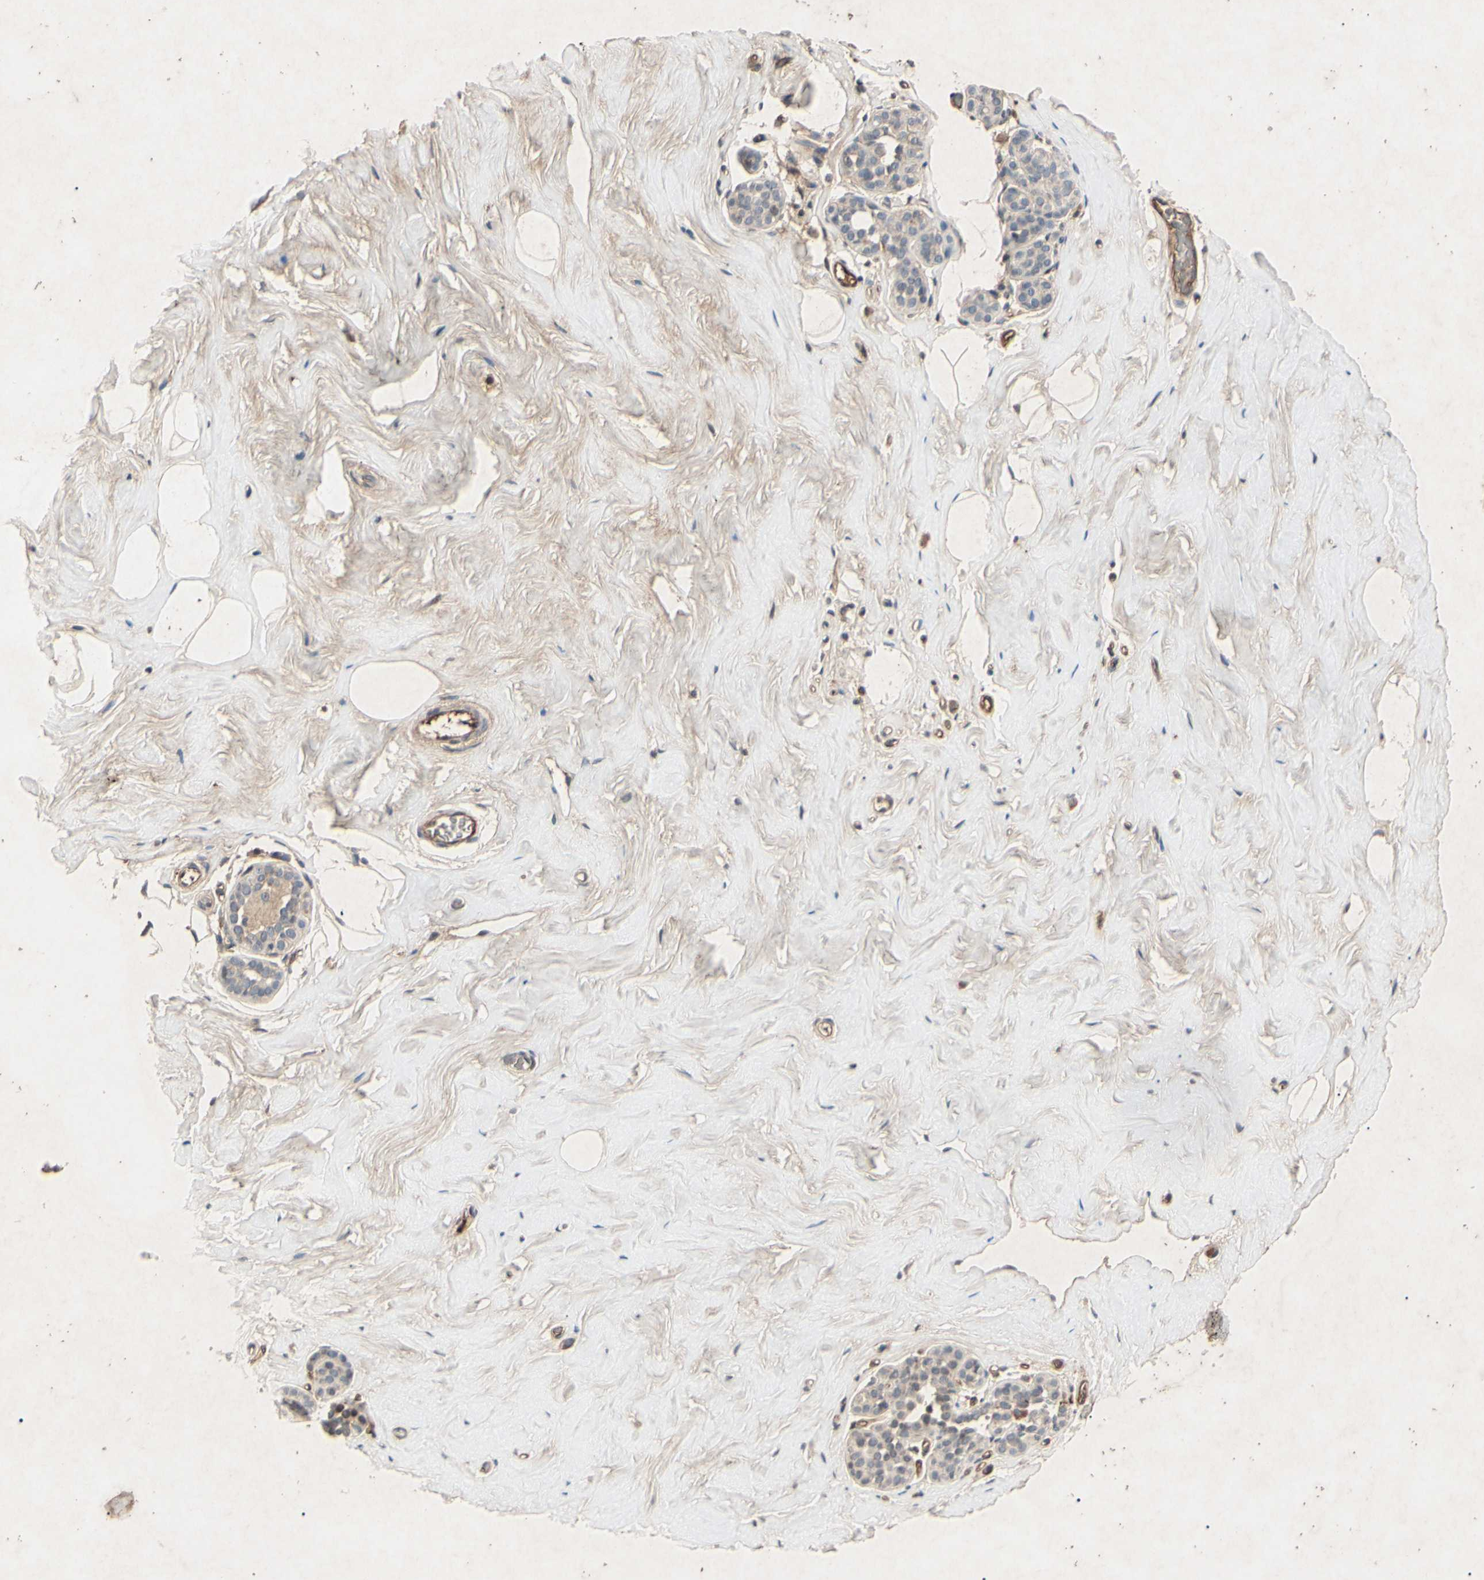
{"staining": {"intensity": "negative", "quantity": "none", "location": "none"}, "tissue": "breast", "cell_type": "Adipocytes", "image_type": "normal", "snomed": [{"axis": "morphology", "description": "Normal tissue, NOS"}, {"axis": "topography", "description": "Breast"}], "caption": "Adipocytes show no significant positivity in normal breast. (DAB (3,3'-diaminobenzidine) immunohistochemistry, high magnification).", "gene": "AEBP1", "patient": {"sex": "female", "age": 75}}